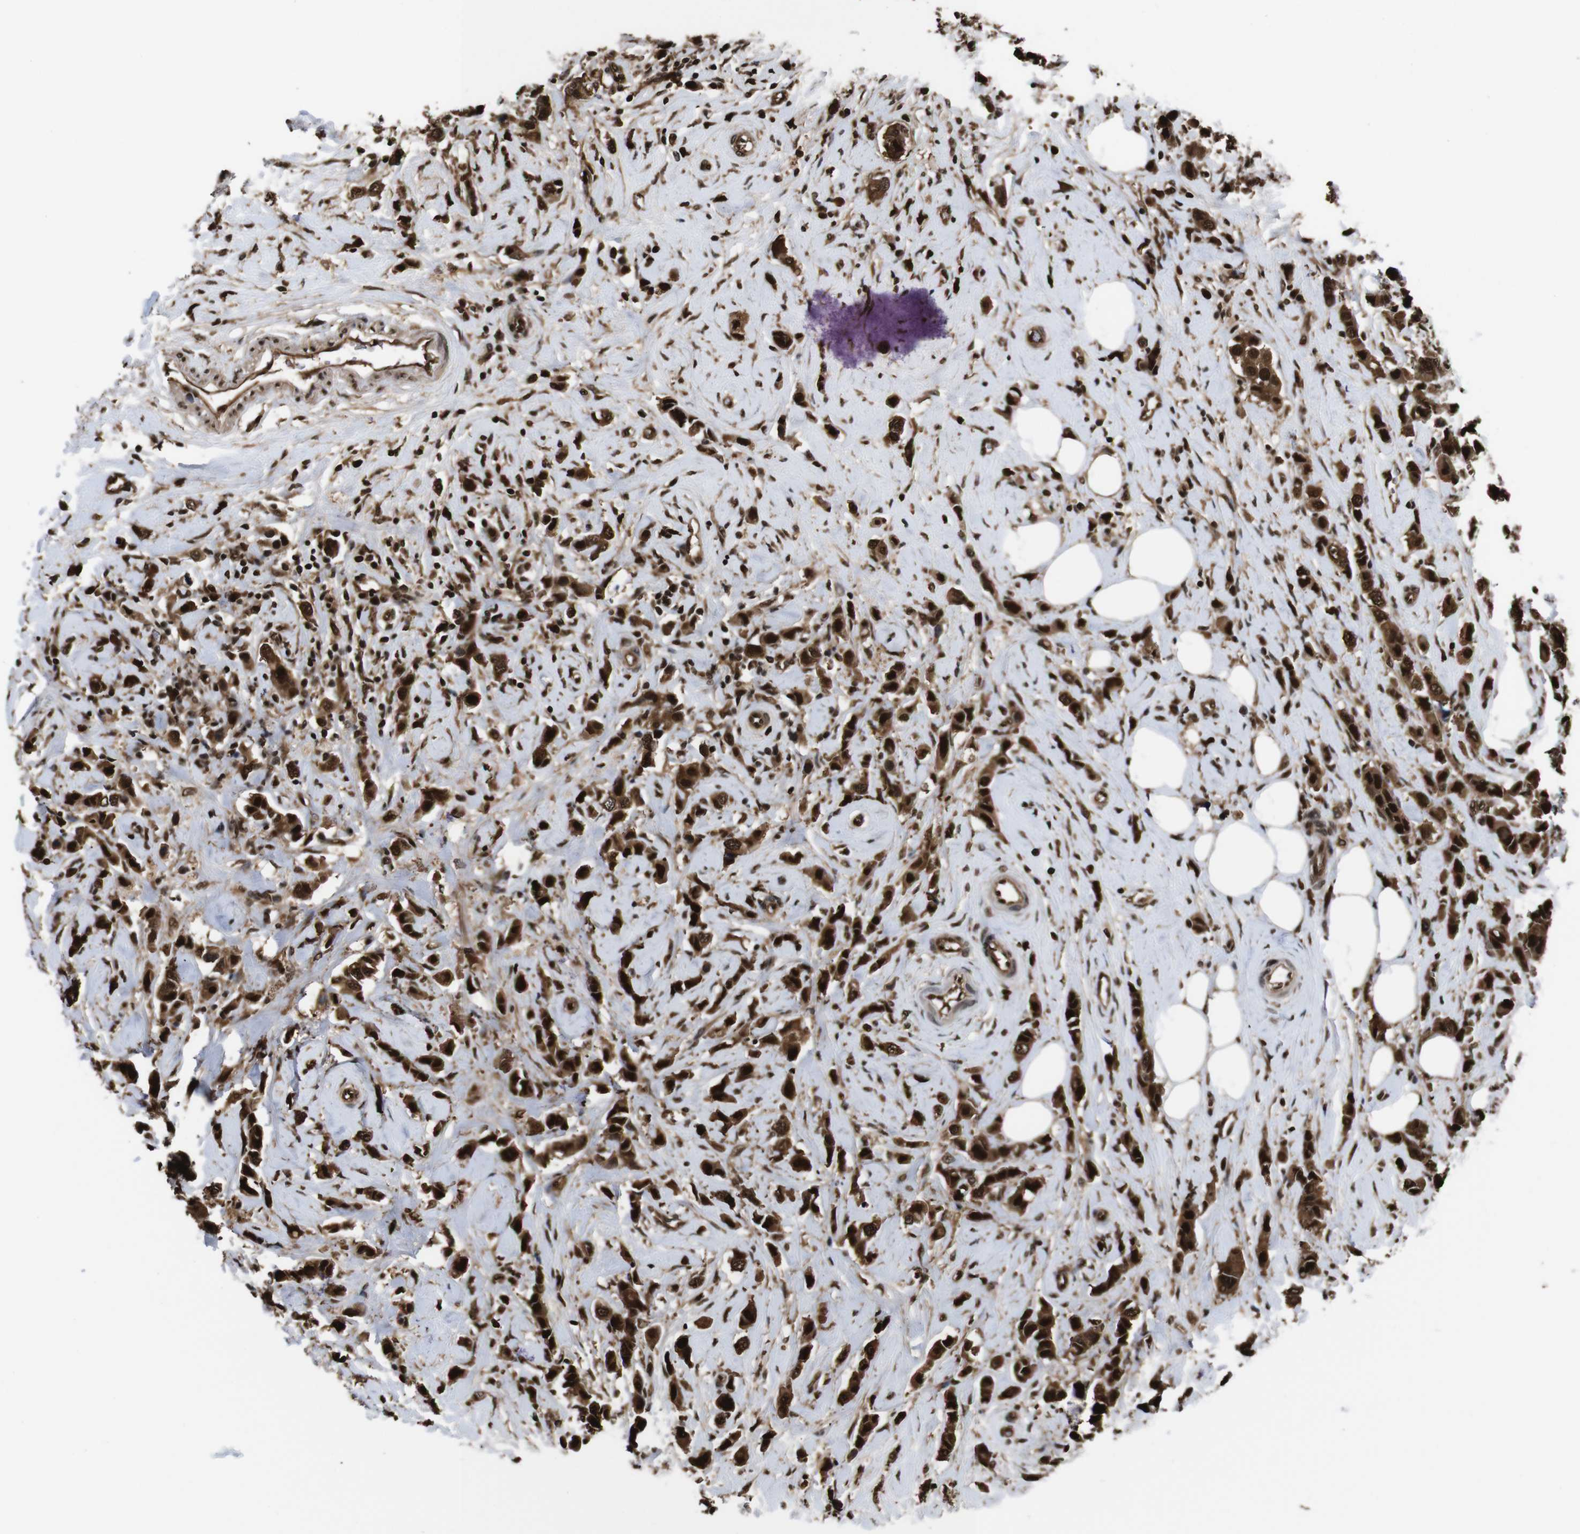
{"staining": {"intensity": "strong", "quantity": ">75%", "location": "cytoplasmic/membranous,nuclear"}, "tissue": "breast cancer", "cell_type": "Tumor cells", "image_type": "cancer", "snomed": [{"axis": "morphology", "description": "Normal tissue, NOS"}, {"axis": "morphology", "description": "Duct carcinoma"}, {"axis": "topography", "description": "Breast"}], "caption": "Immunohistochemical staining of breast intraductal carcinoma exhibits high levels of strong cytoplasmic/membranous and nuclear protein staining in about >75% of tumor cells.", "gene": "VCP", "patient": {"sex": "female", "age": 50}}